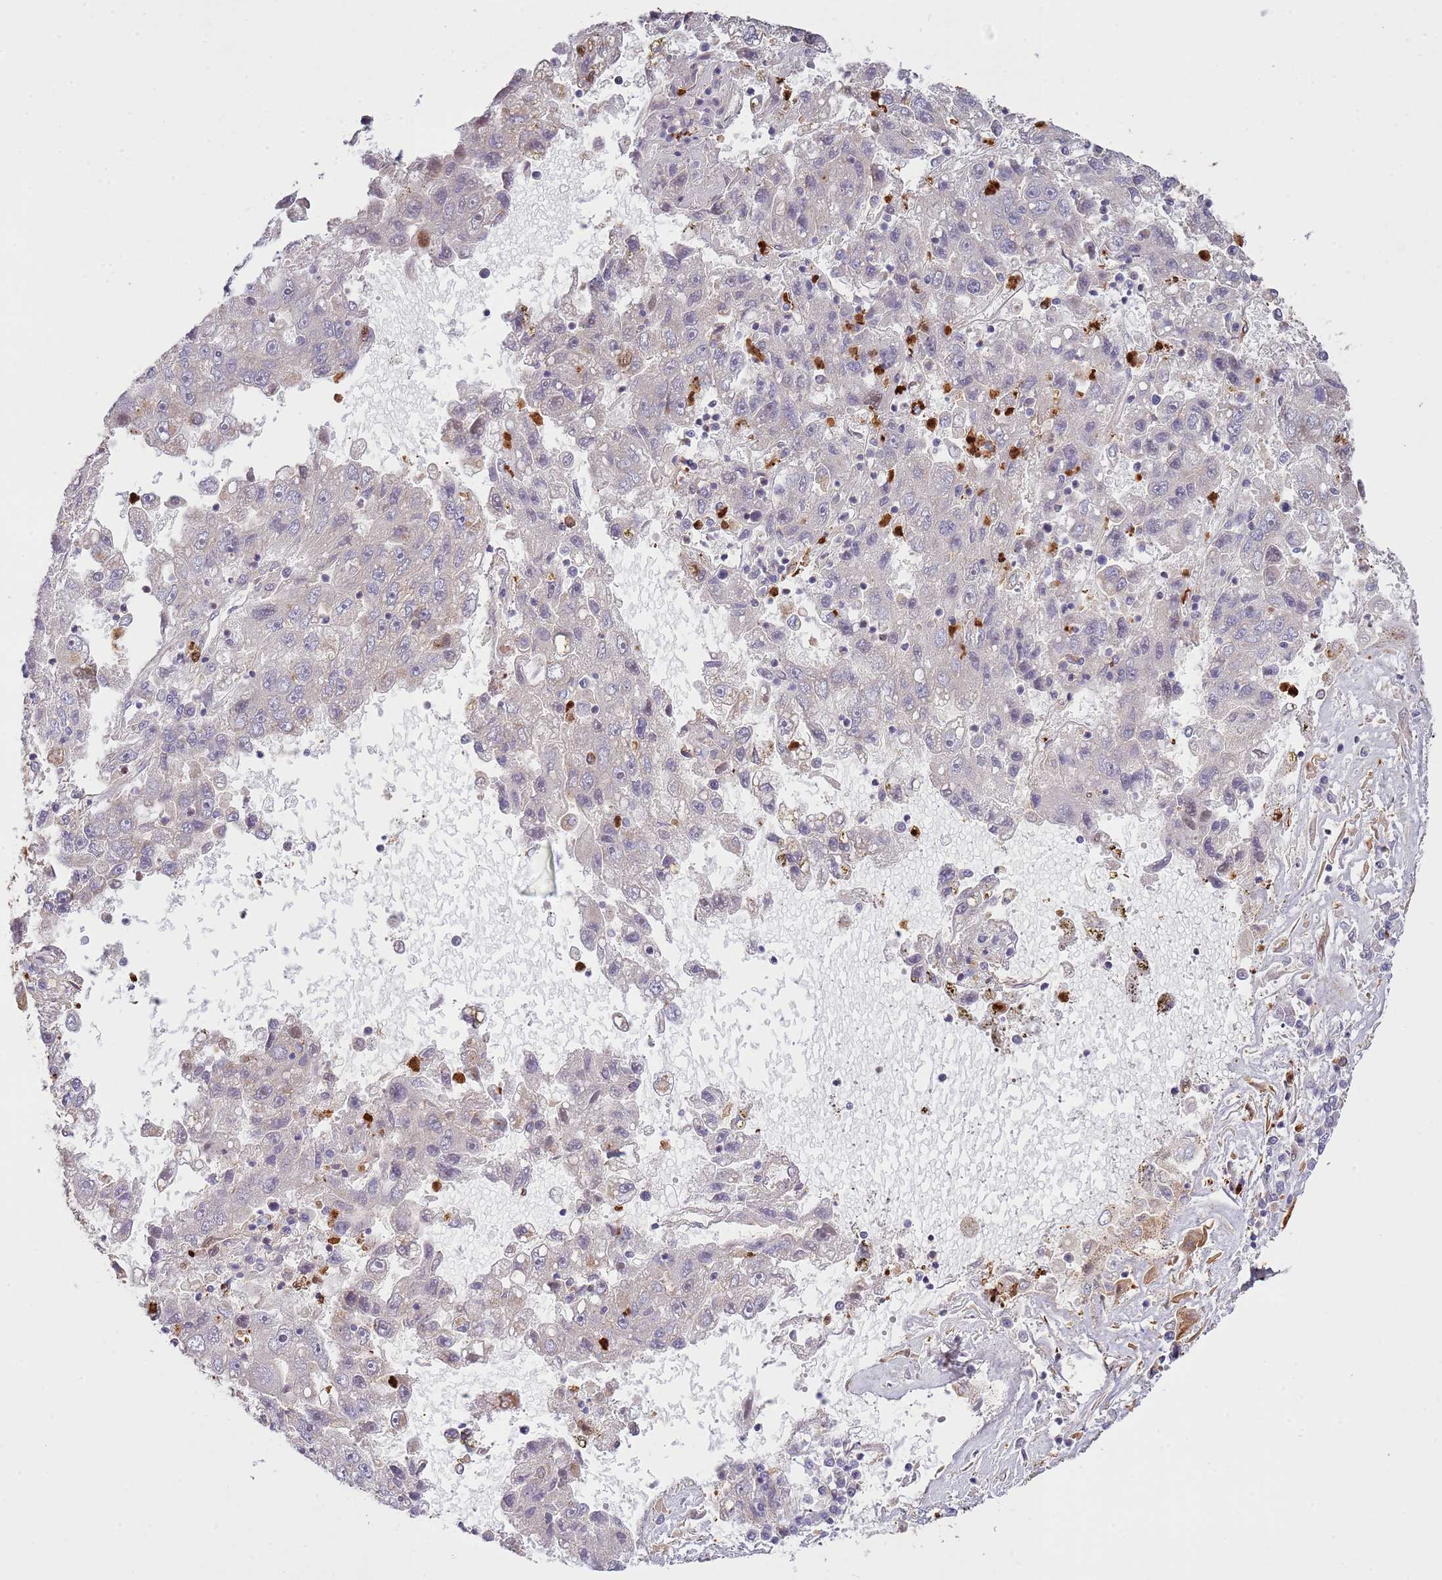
{"staining": {"intensity": "negative", "quantity": "none", "location": "none"}, "tissue": "liver cancer", "cell_type": "Tumor cells", "image_type": "cancer", "snomed": [{"axis": "morphology", "description": "Carcinoma, Hepatocellular, NOS"}, {"axis": "topography", "description": "Liver"}], "caption": "A micrograph of liver hepatocellular carcinoma stained for a protein displays no brown staining in tumor cells. Brightfield microscopy of immunohistochemistry (IHC) stained with DAB (brown) and hematoxylin (blue), captured at high magnification.", "gene": "NDUFAF4", "patient": {"sex": "male", "age": 49}}